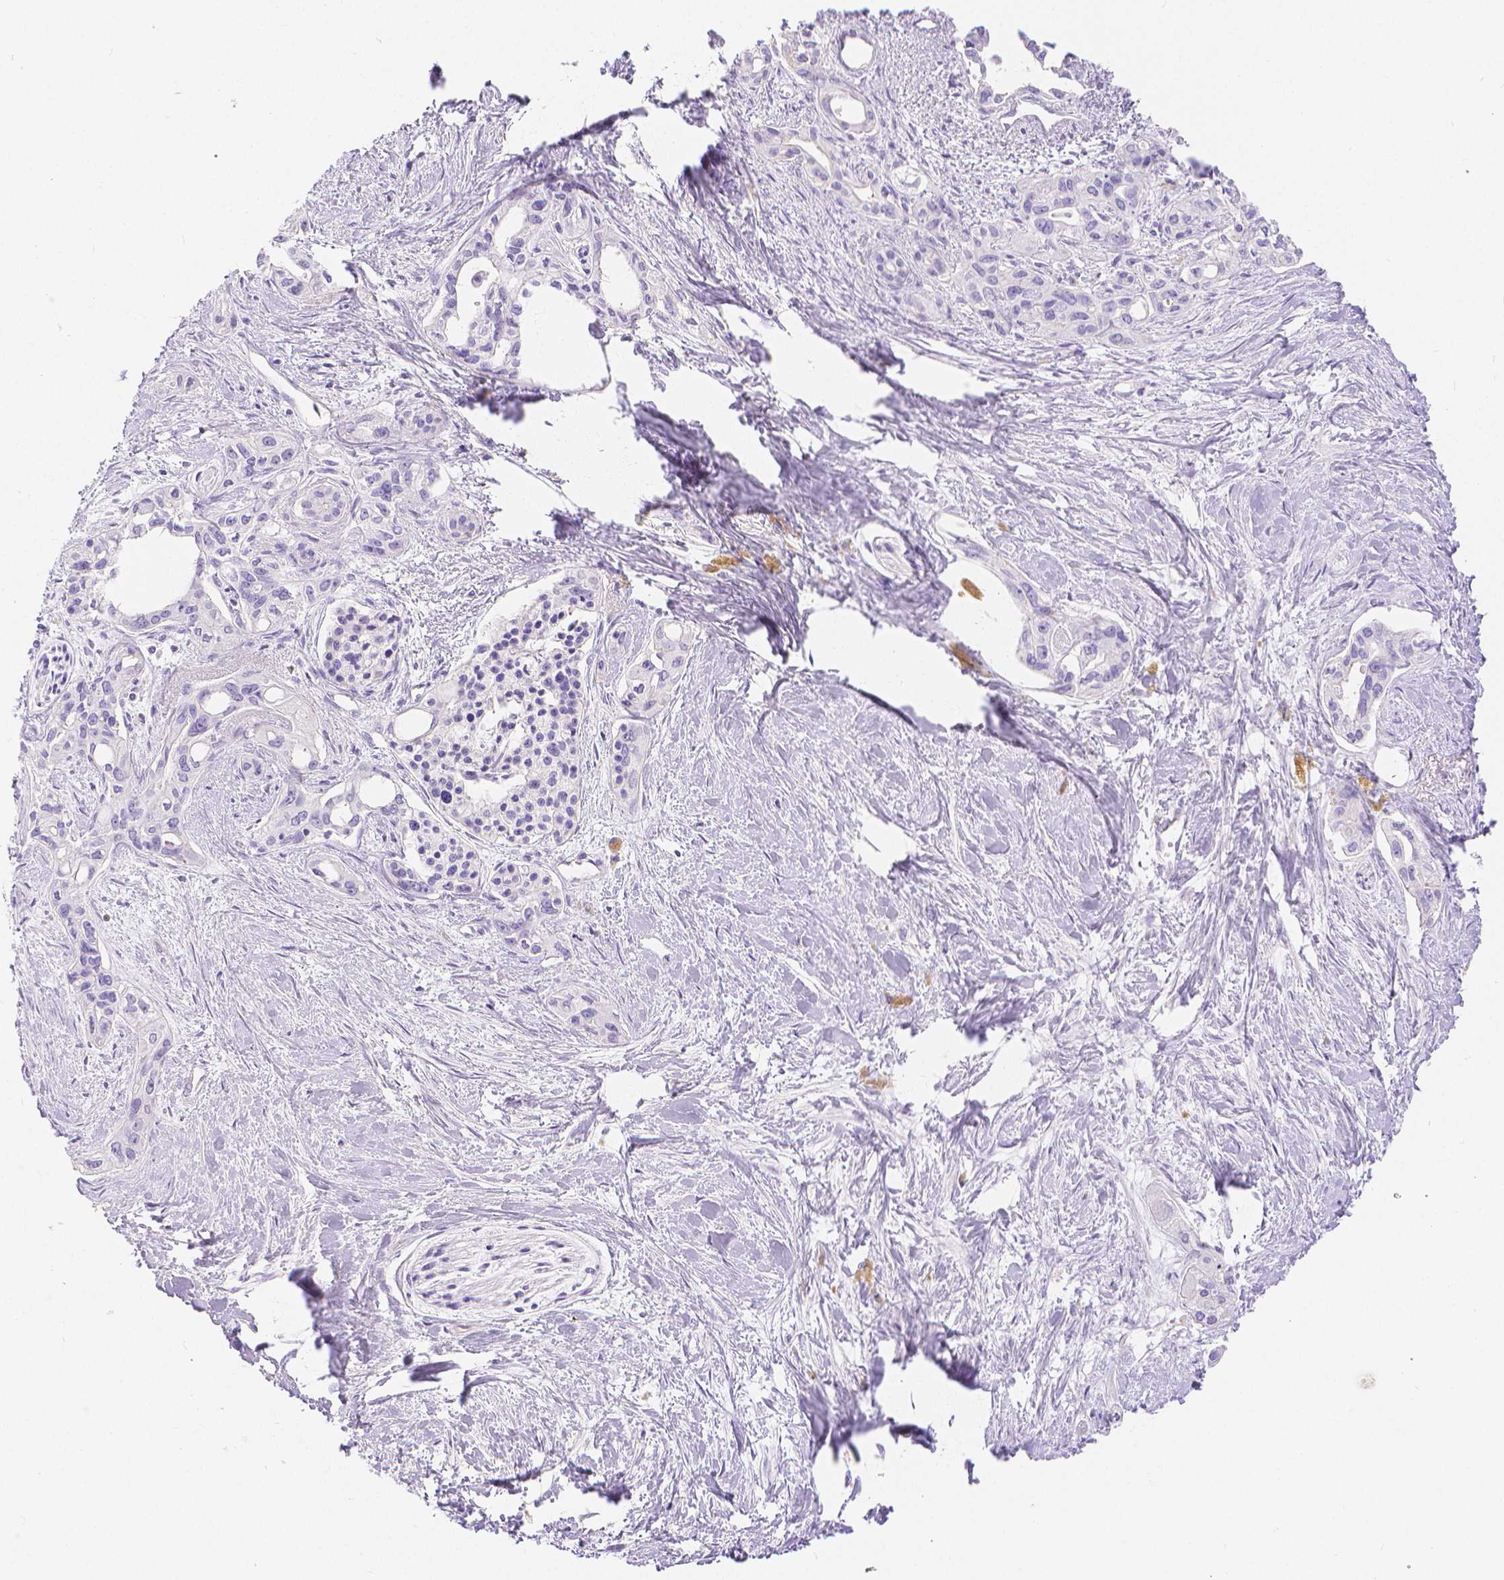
{"staining": {"intensity": "negative", "quantity": "none", "location": "none"}, "tissue": "pancreatic cancer", "cell_type": "Tumor cells", "image_type": "cancer", "snomed": [{"axis": "morphology", "description": "Adenocarcinoma, NOS"}, {"axis": "topography", "description": "Pancreas"}], "caption": "Tumor cells are negative for brown protein staining in pancreatic cancer (adenocarcinoma).", "gene": "SLC27A5", "patient": {"sex": "female", "age": 50}}